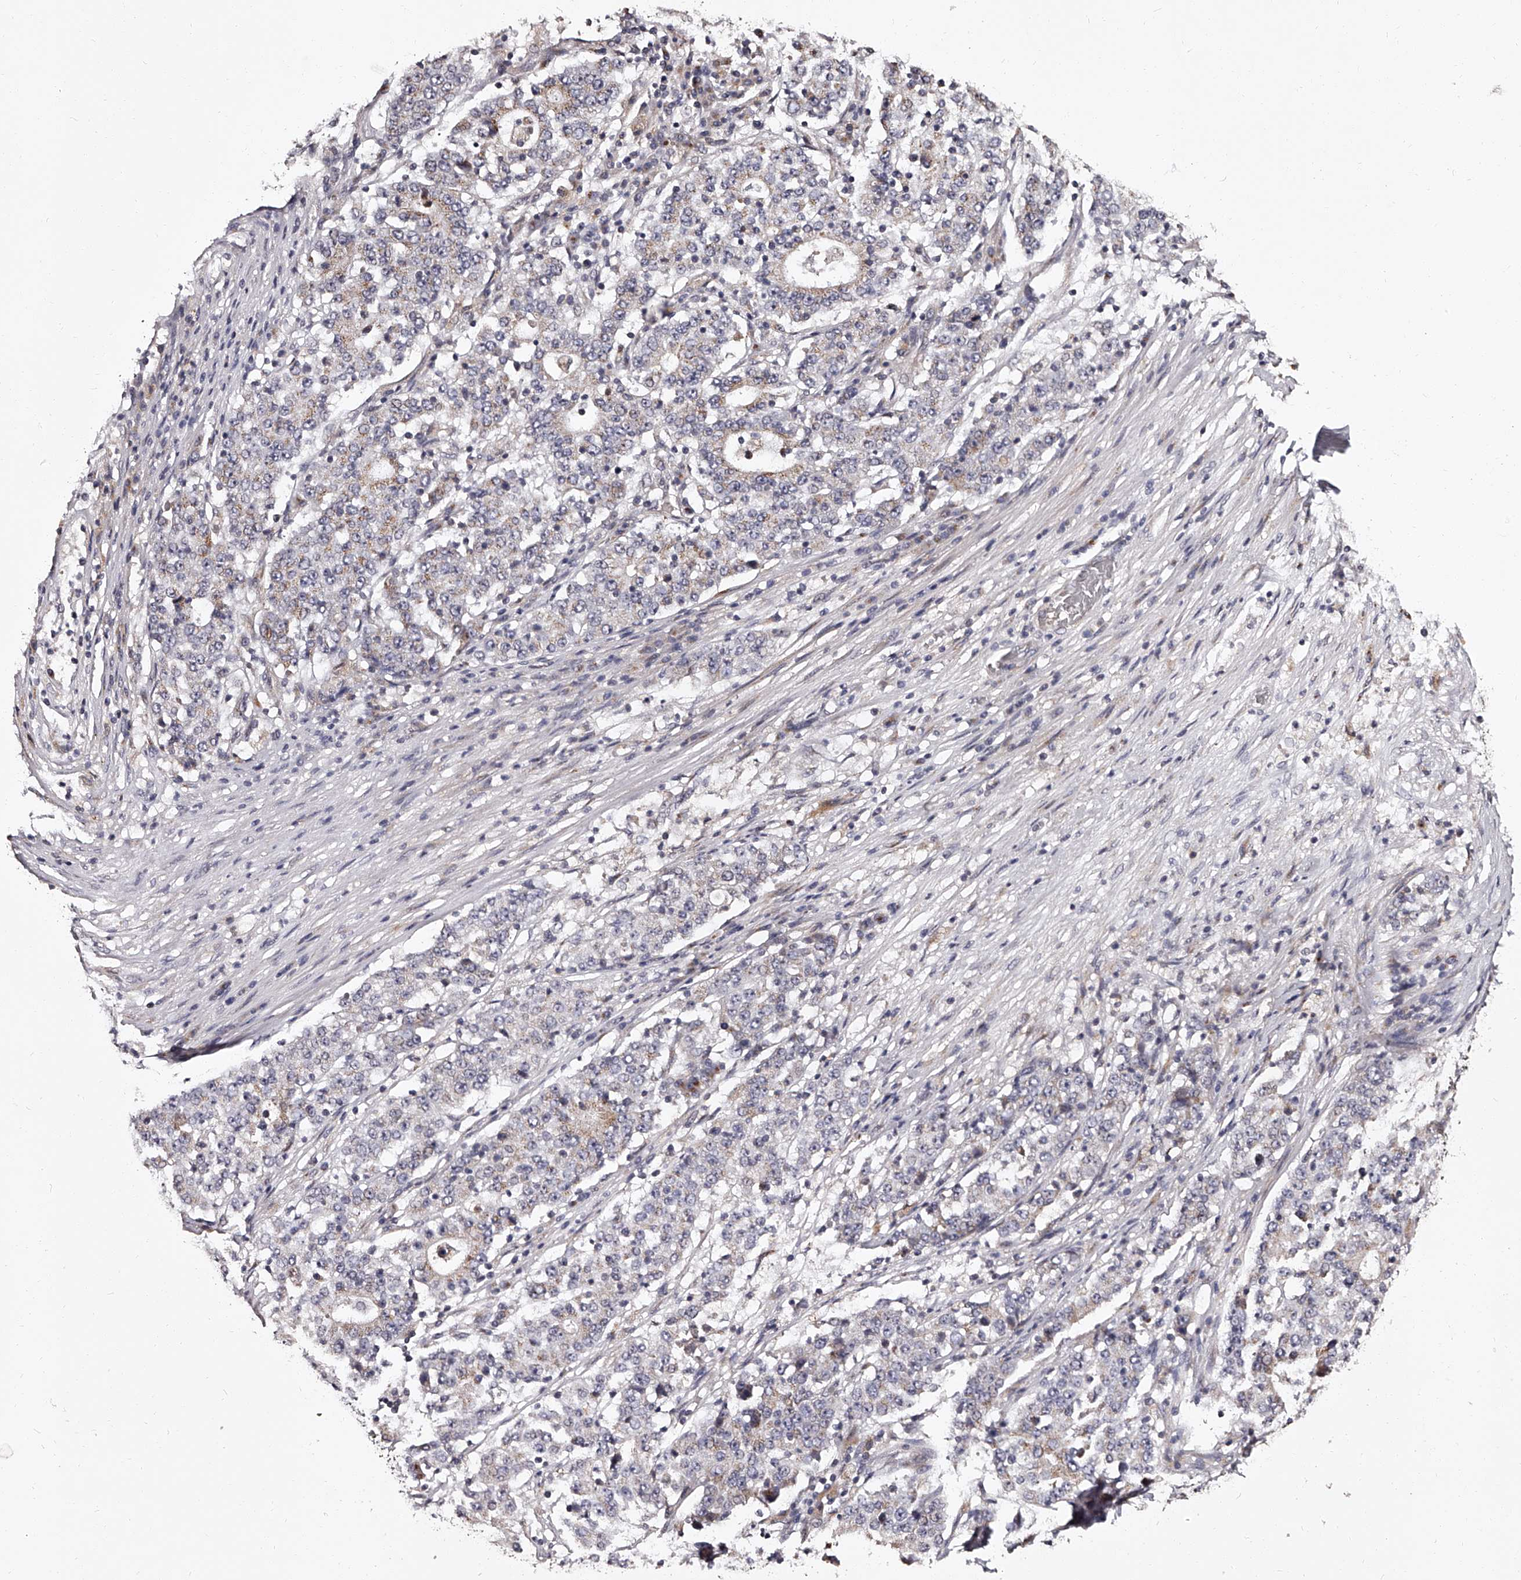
{"staining": {"intensity": "negative", "quantity": "none", "location": "none"}, "tissue": "stomach cancer", "cell_type": "Tumor cells", "image_type": "cancer", "snomed": [{"axis": "morphology", "description": "Adenocarcinoma, NOS"}, {"axis": "topography", "description": "Stomach"}], "caption": "Stomach cancer stained for a protein using IHC reveals no staining tumor cells.", "gene": "RSC1A1", "patient": {"sex": "male", "age": 59}}